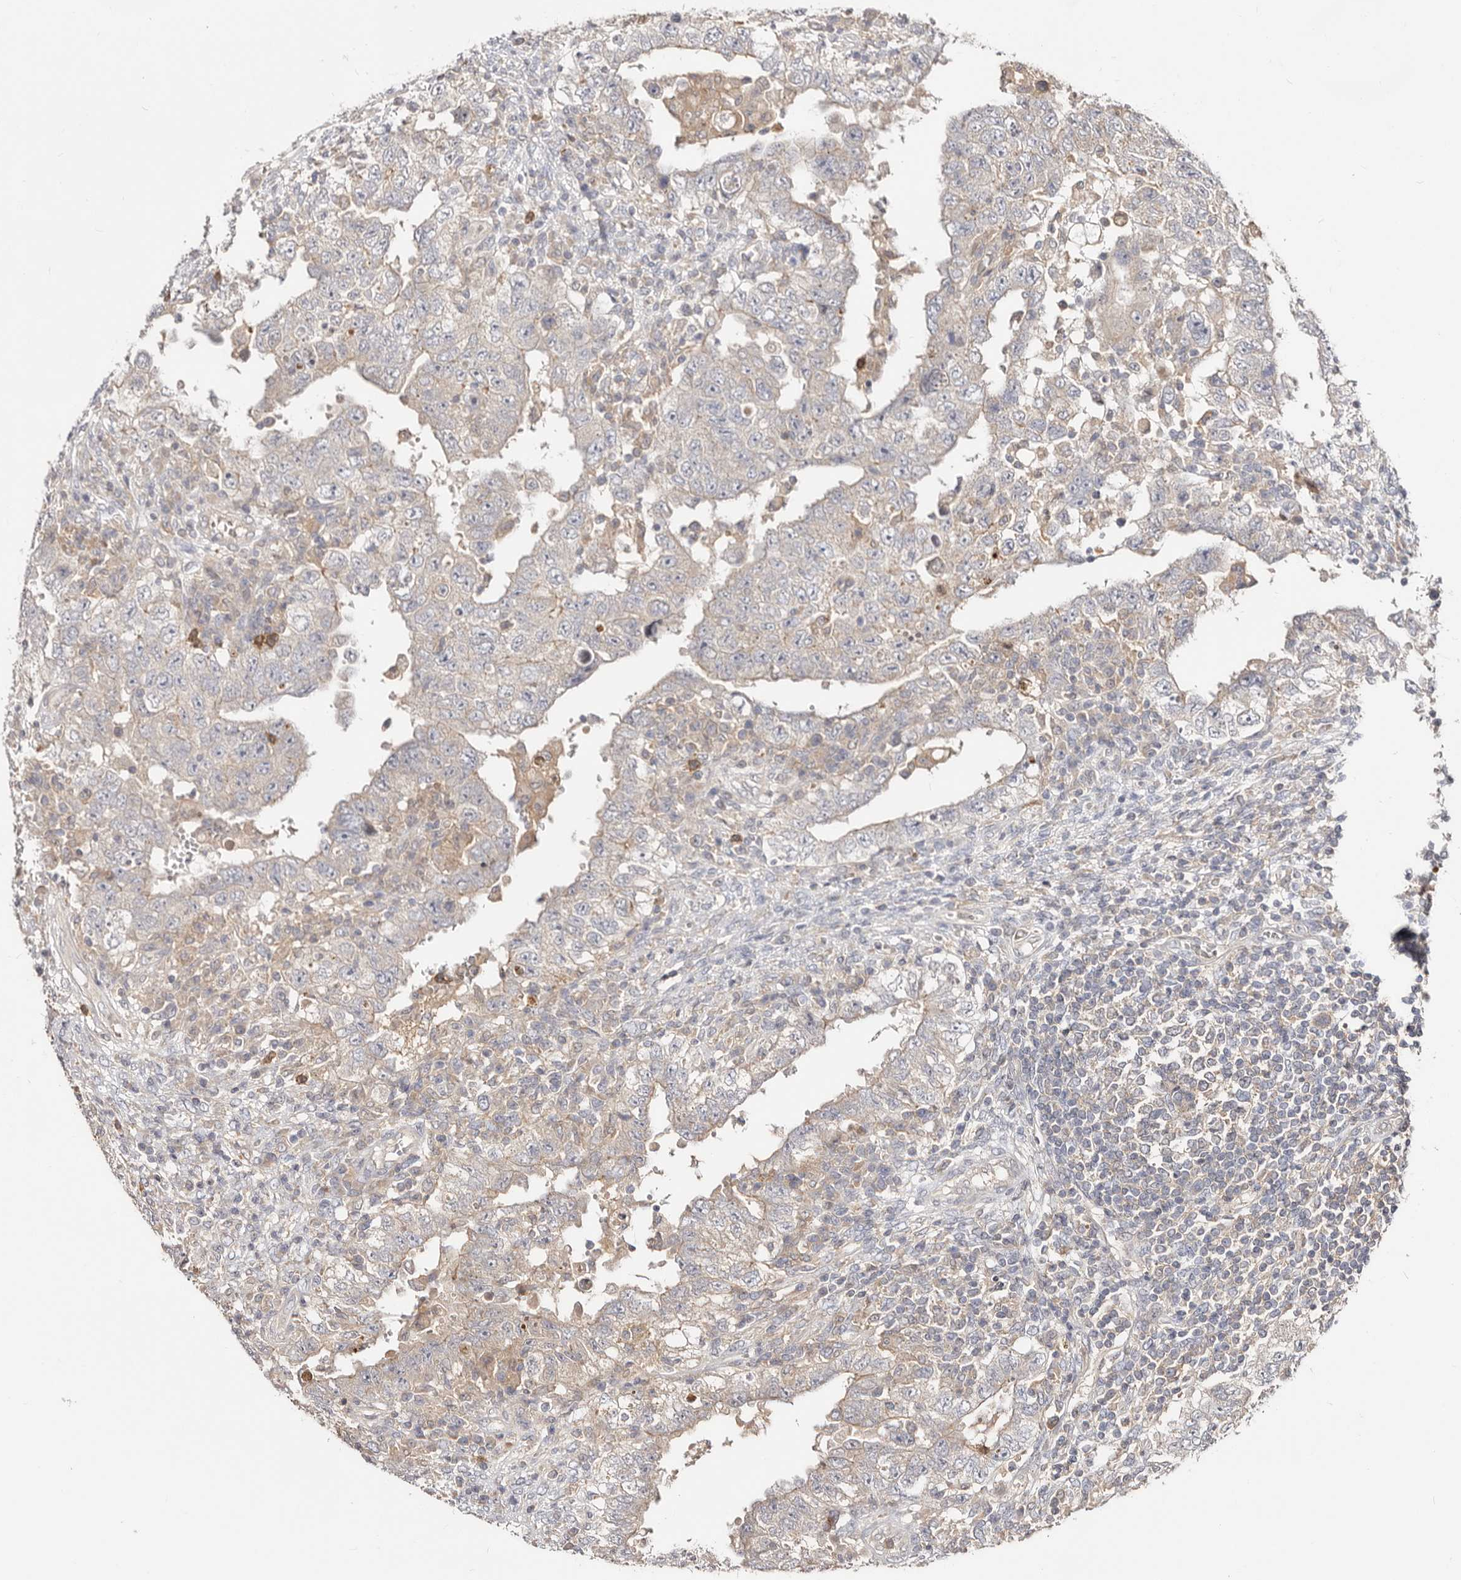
{"staining": {"intensity": "weak", "quantity": "<25%", "location": "cytoplasmic/membranous"}, "tissue": "testis cancer", "cell_type": "Tumor cells", "image_type": "cancer", "snomed": [{"axis": "morphology", "description": "Carcinoma, Embryonal, NOS"}, {"axis": "topography", "description": "Testis"}], "caption": "A high-resolution micrograph shows immunohistochemistry staining of testis cancer (embryonal carcinoma), which reveals no significant expression in tumor cells.", "gene": "TC2N", "patient": {"sex": "male", "age": 26}}